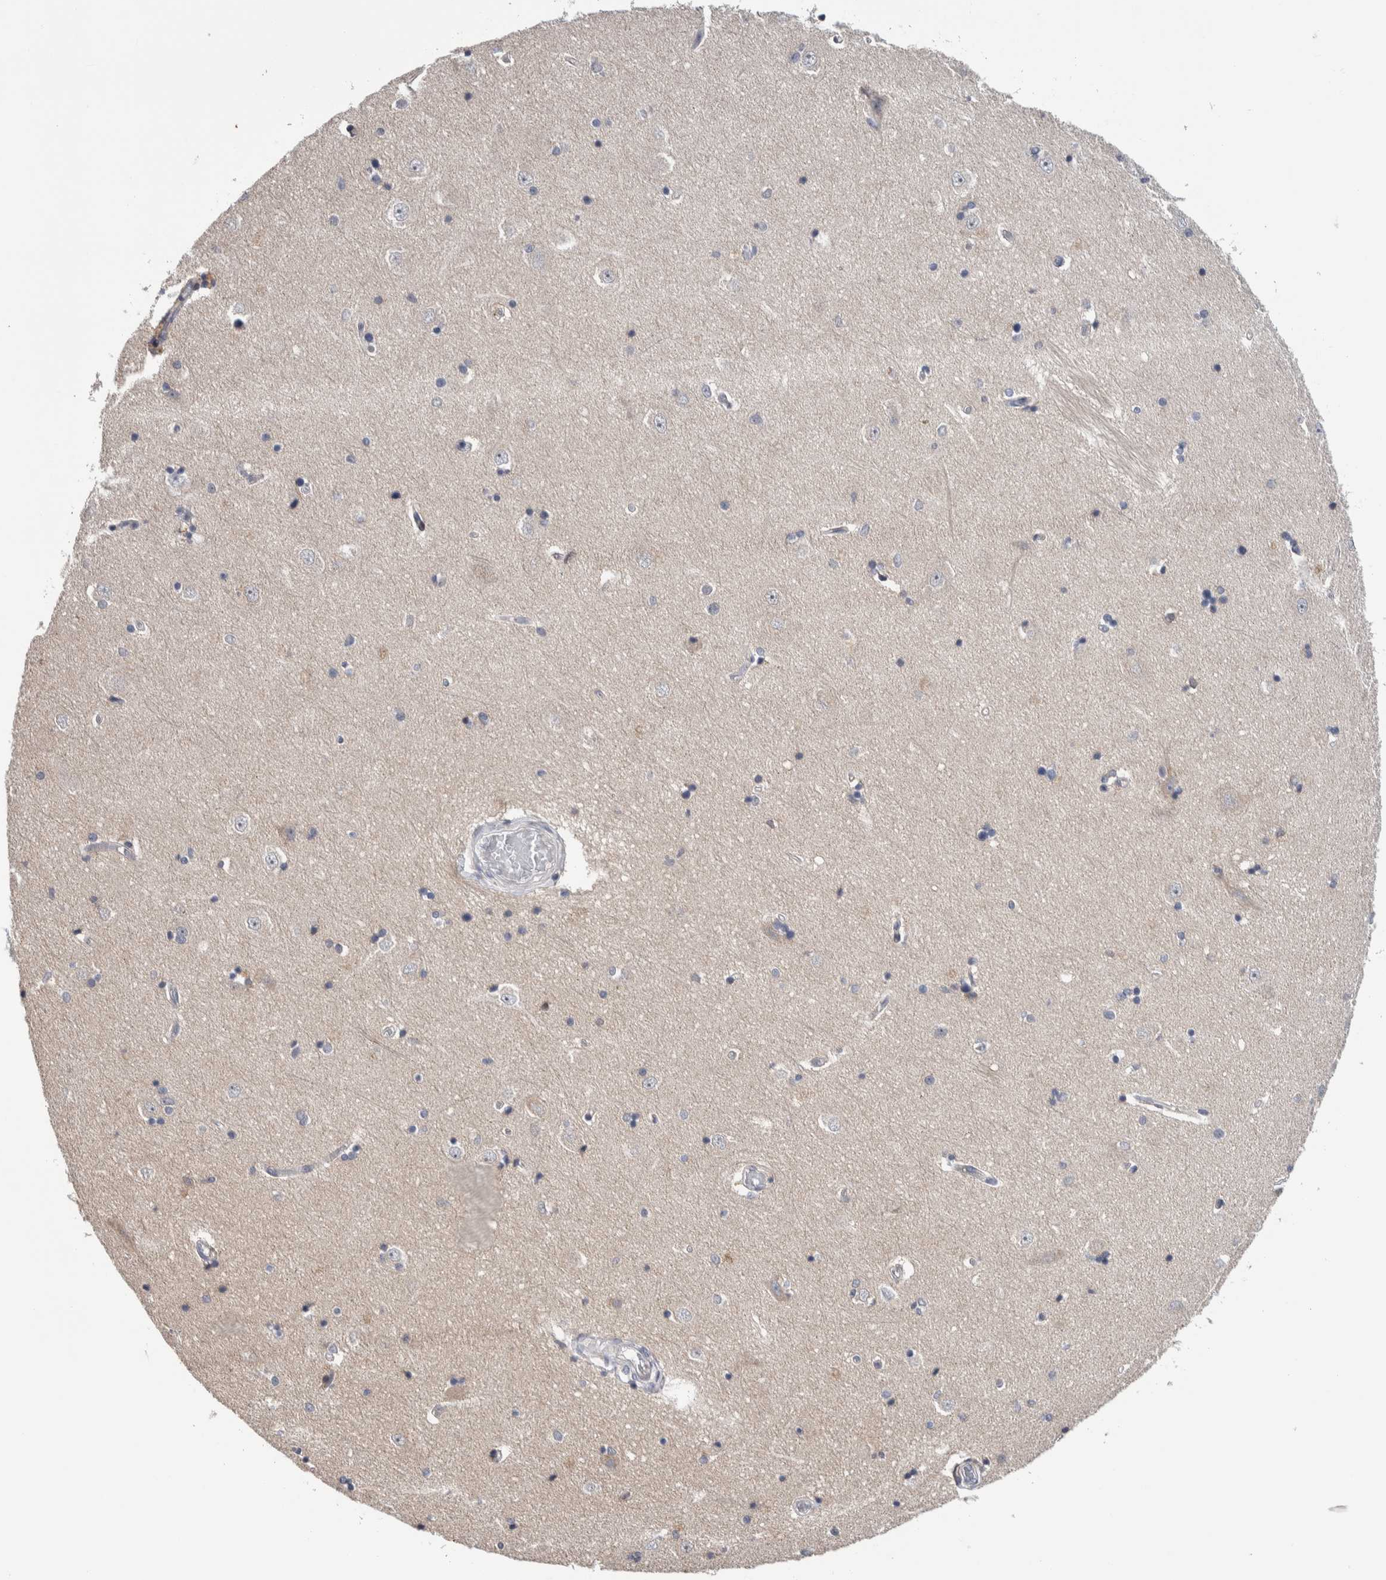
{"staining": {"intensity": "weak", "quantity": "<25%", "location": "cytoplasmic/membranous"}, "tissue": "hippocampus", "cell_type": "Glial cells", "image_type": "normal", "snomed": [{"axis": "morphology", "description": "Normal tissue, NOS"}, {"axis": "topography", "description": "Hippocampus"}], "caption": "IHC photomicrograph of benign hippocampus: human hippocampus stained with DAB reveals no significant protein expression in glial cells. (Stains: DAB IHC with hematoxylin counter stain, Microscopy: brightfield microscopy at high magnification).", "gene": "PRRG4", "patient": {"sex": "male", "age": 45}}